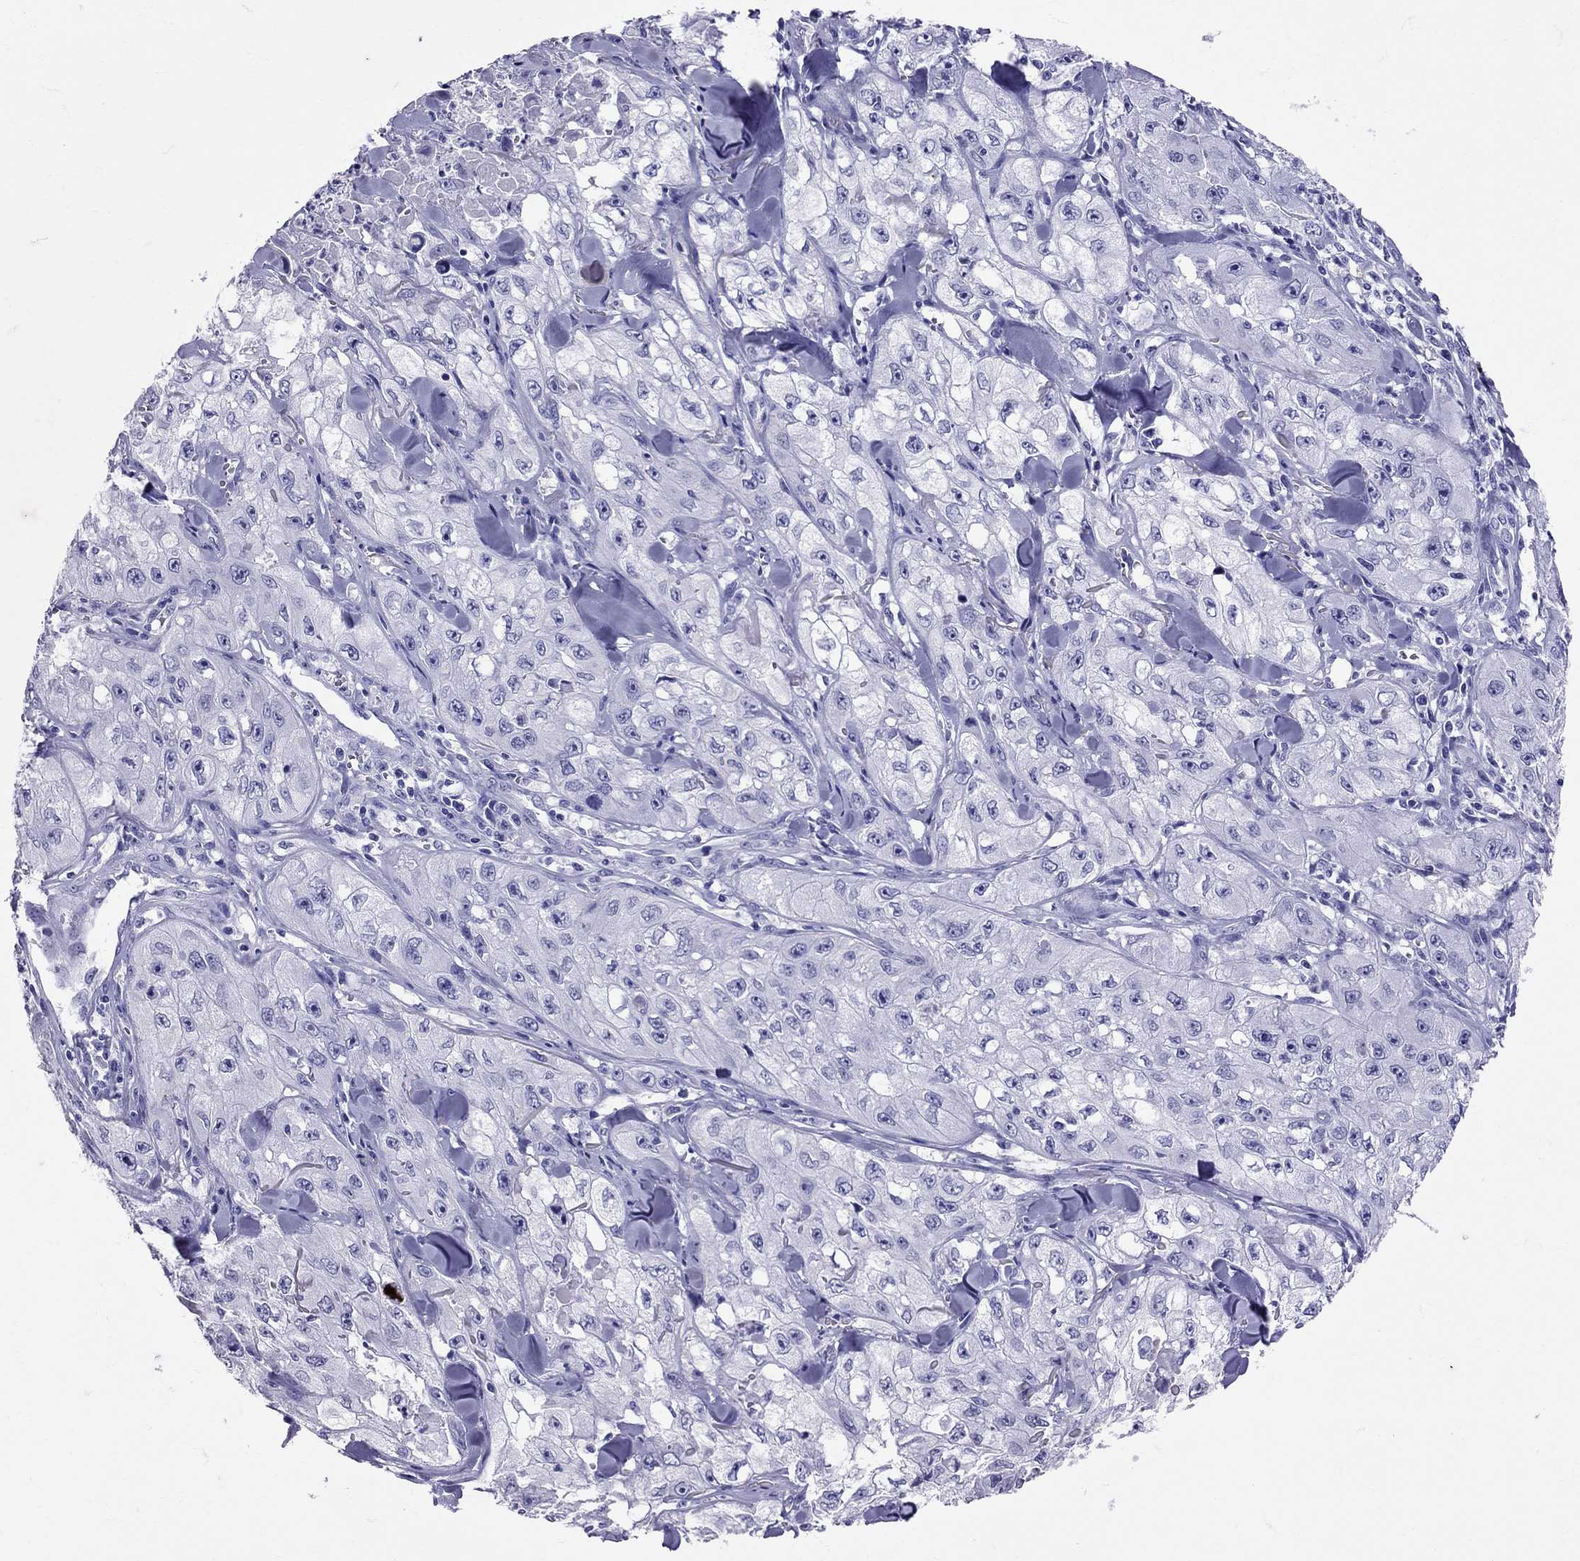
{"staining": {"intensity": "negative", "quantity": "none", "location": "none"}, "tissue": "skin cancer", "cell_type": "Tumor cells", "image_type": "cancer", "snomed": [{"axis": "morphology", "description": "Squamous cell carcinoma, NOS"}, {"axis": "topography", "description": "Skin"}, {"axis": "topography", "description": "Subcutis"}], "caption": "IHC histopathology image of neoplastic tissue: human skin cancer (squamous cell carcinoma) stained with DAB shows no significant protein expression in tumor cells. Nuclei are stained in blue.", "gene": "AVP", "patient": {"sex": "male", "age": 73}}